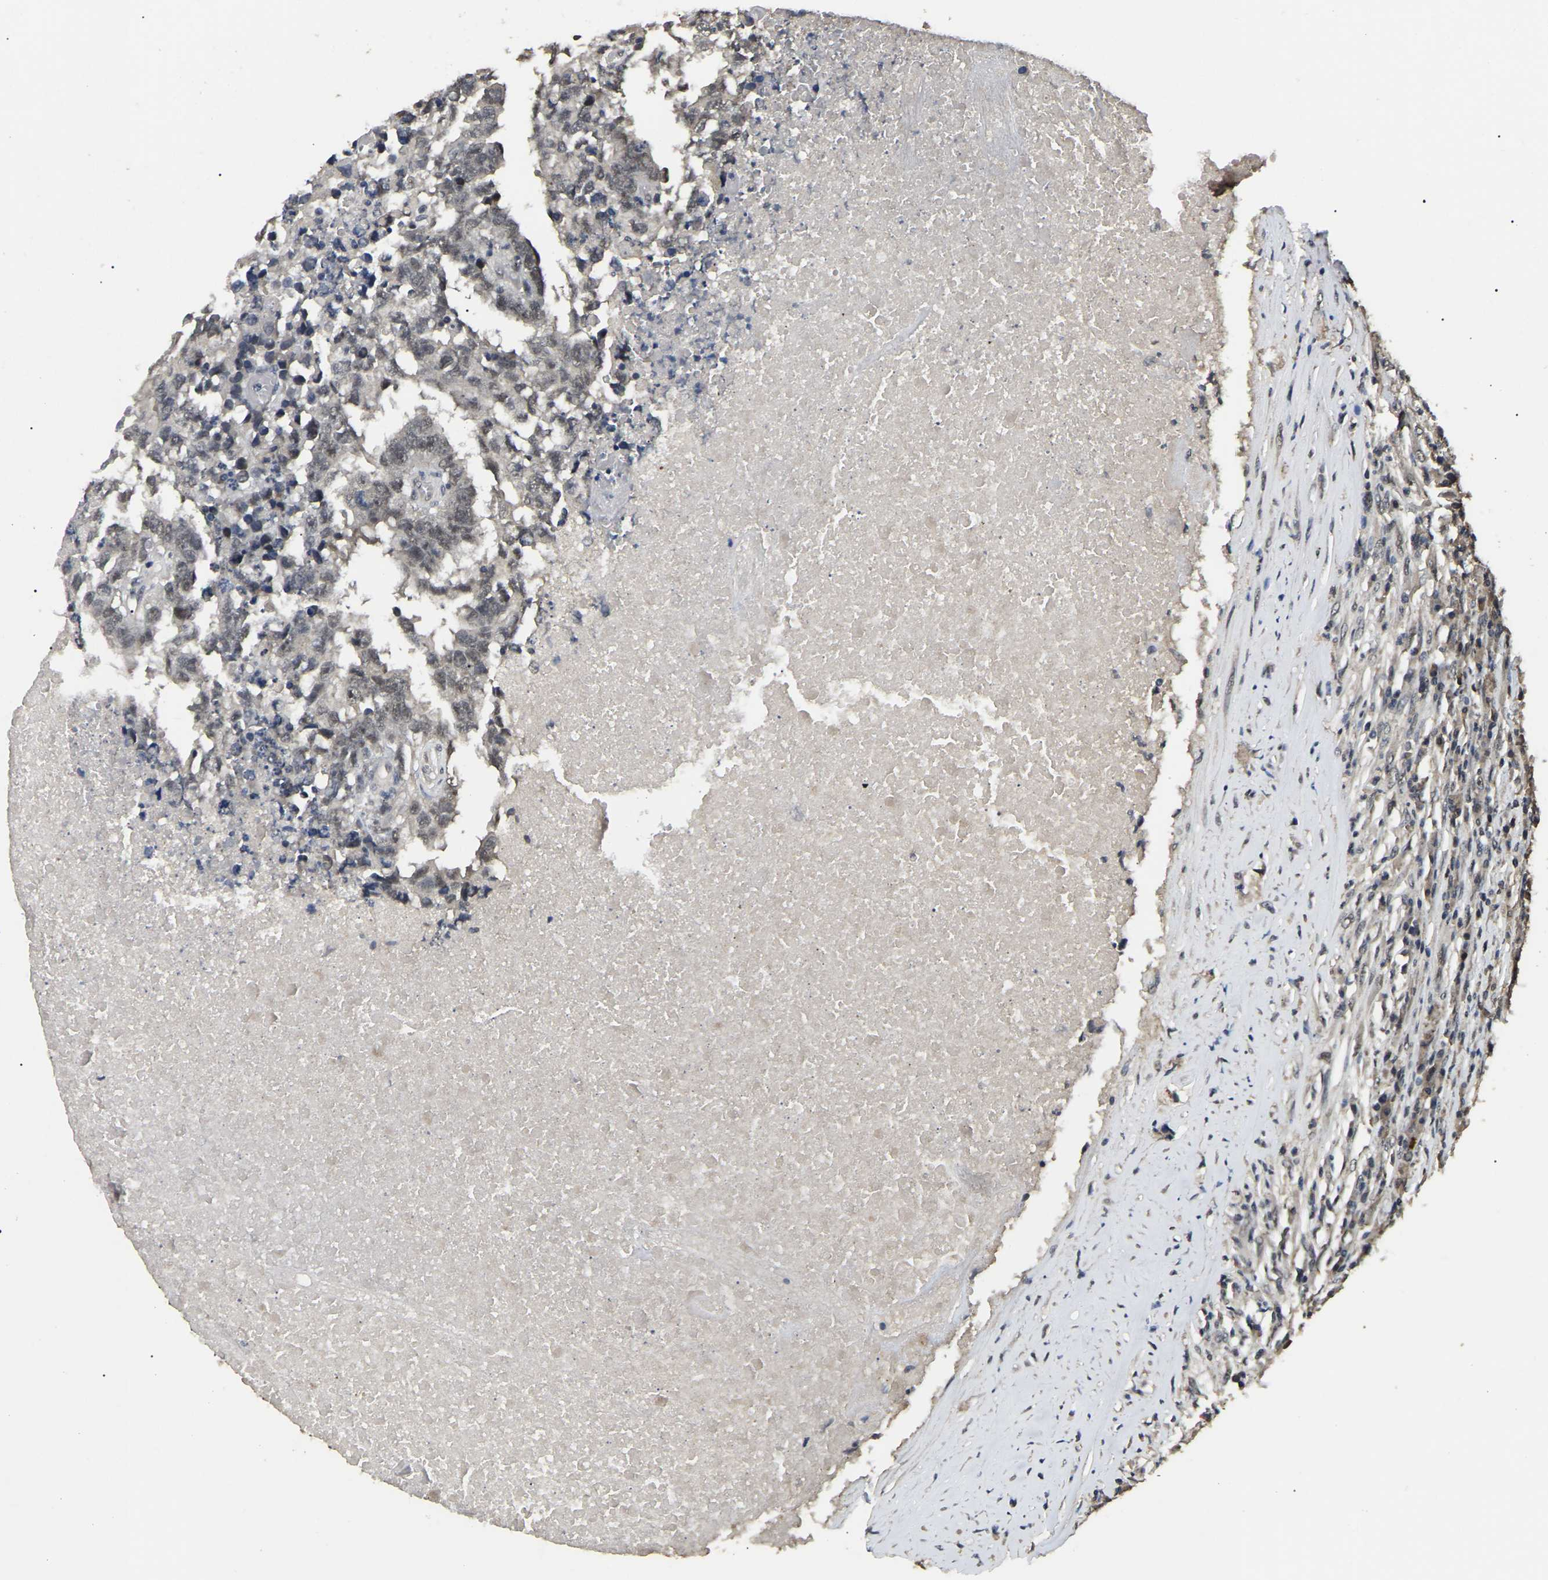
{"staining": {"intensity": "weak", "quantity": ">75%", "location": "nuclear"}, "tissue": "testis cancer", "cell_type": "Tumor cells", "image_type": "cancer", "snomed": [{"axis": "morphology", "description": "Necrosis, NOS"}, {"axis": "morphology", "description": "Carcinoma, Embryonal, NOS"}, {"axis": "topography", "description": "Testis"}], "caption": "A micrograph of human testis embryonal carcinoma stained for a protein displays weak nuclear brown staining in tumor cells. (DAB (3,3'-diaminobenzidine) IHC with brightfield microscopy, high magnification).", "gene": "PPM1E", "patient": {"sex": "male", "age": 19}}